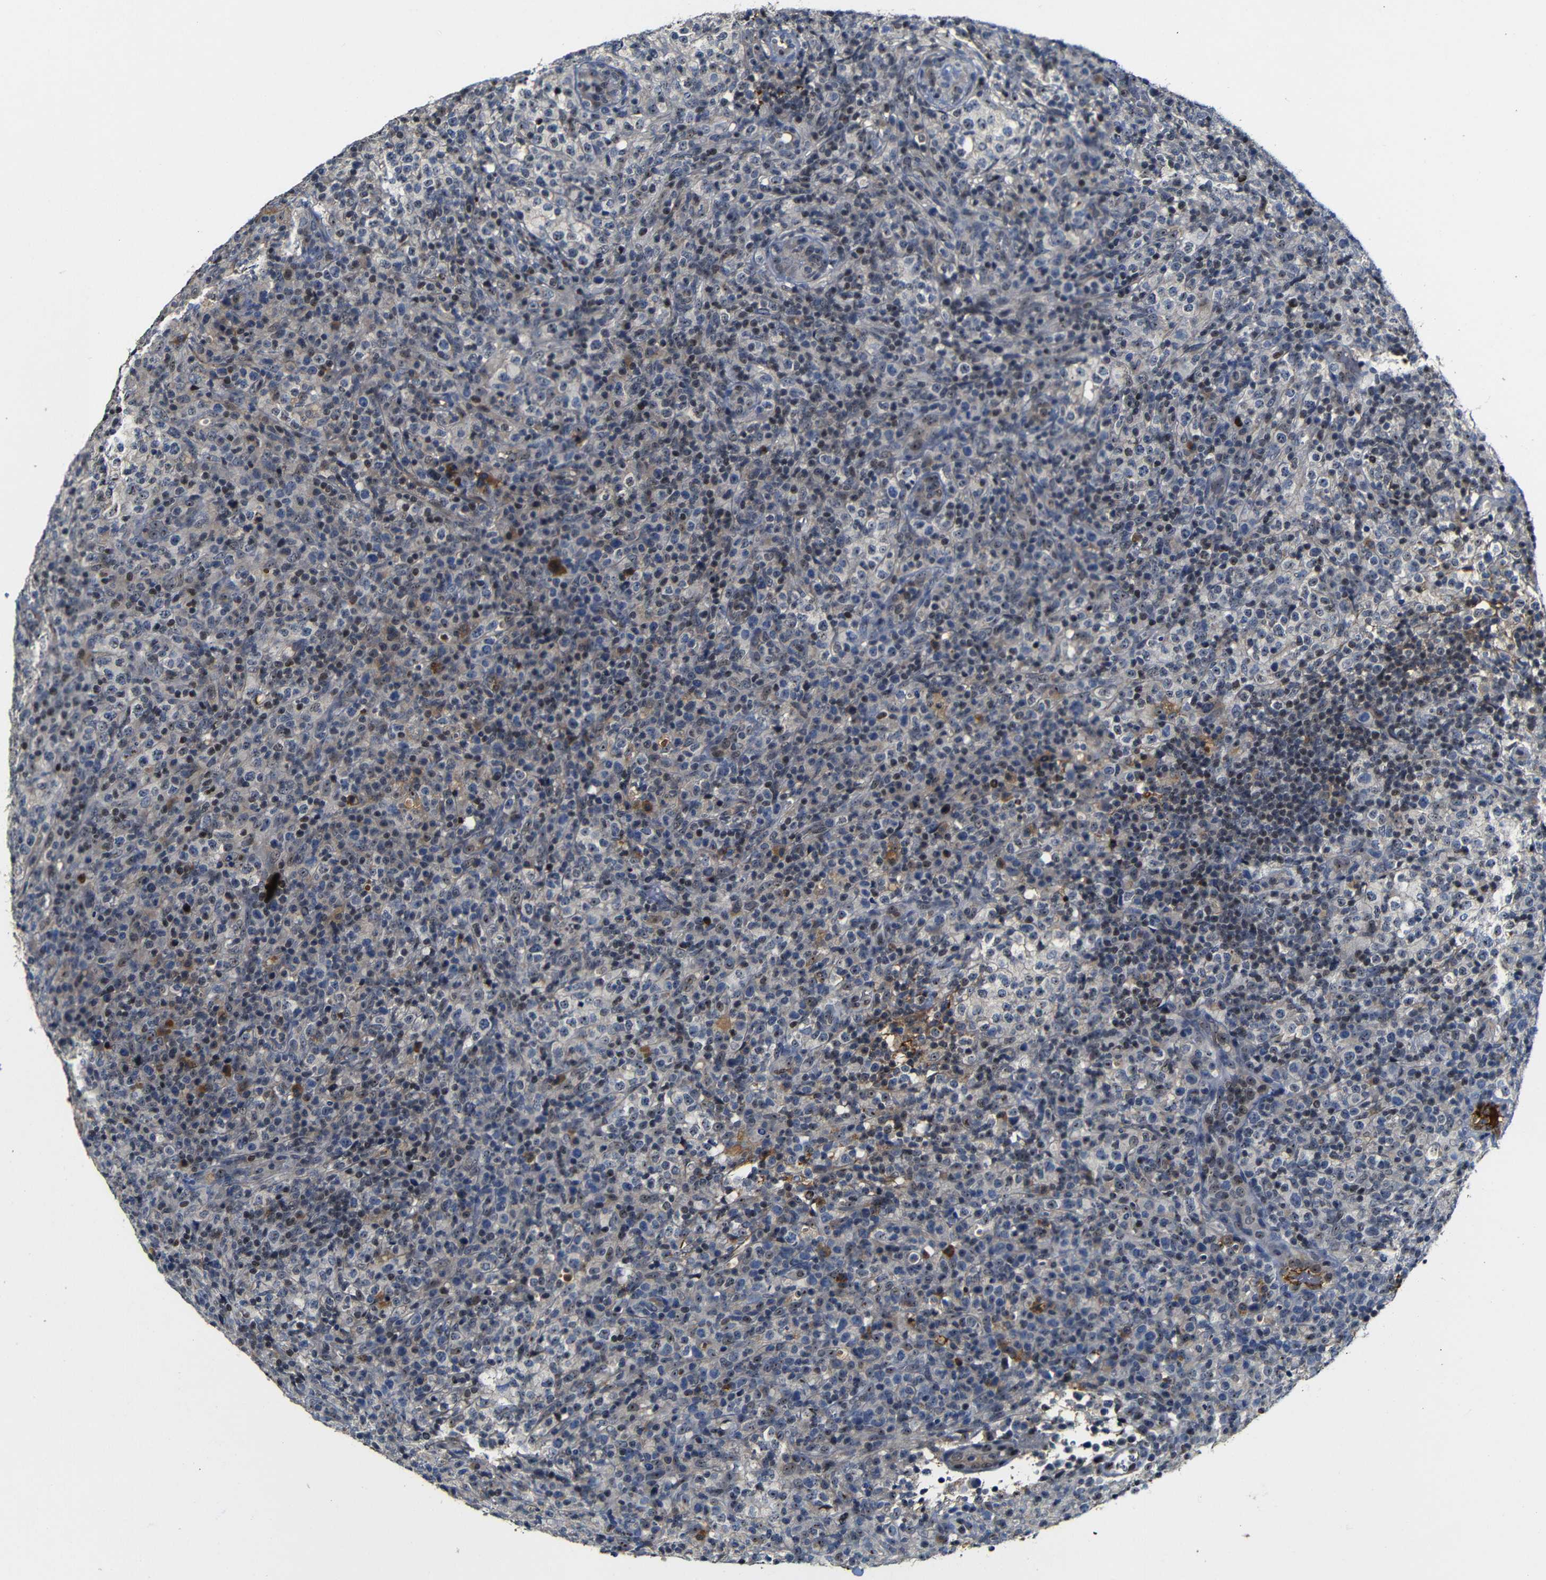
{"staining": {"intensity": "moderate", "quantity": "<25%", "location": "nuclear"}, "tissue": "lymphoma", "cell_type": "Tumor cells", "image_type": "cancer", "snomed": [{"axis": "morphology", "description": "Malignant lymphoma, non-Hodgkin's type, High grade"}, {"axis": "topography", "description": "Lymph node"}], "caption": "Human lymphoma stained with a protein marker exhibits moderate staining in tumor cells.", "gene": "MYC", "patient": {"sex": "female", "age": 76}}